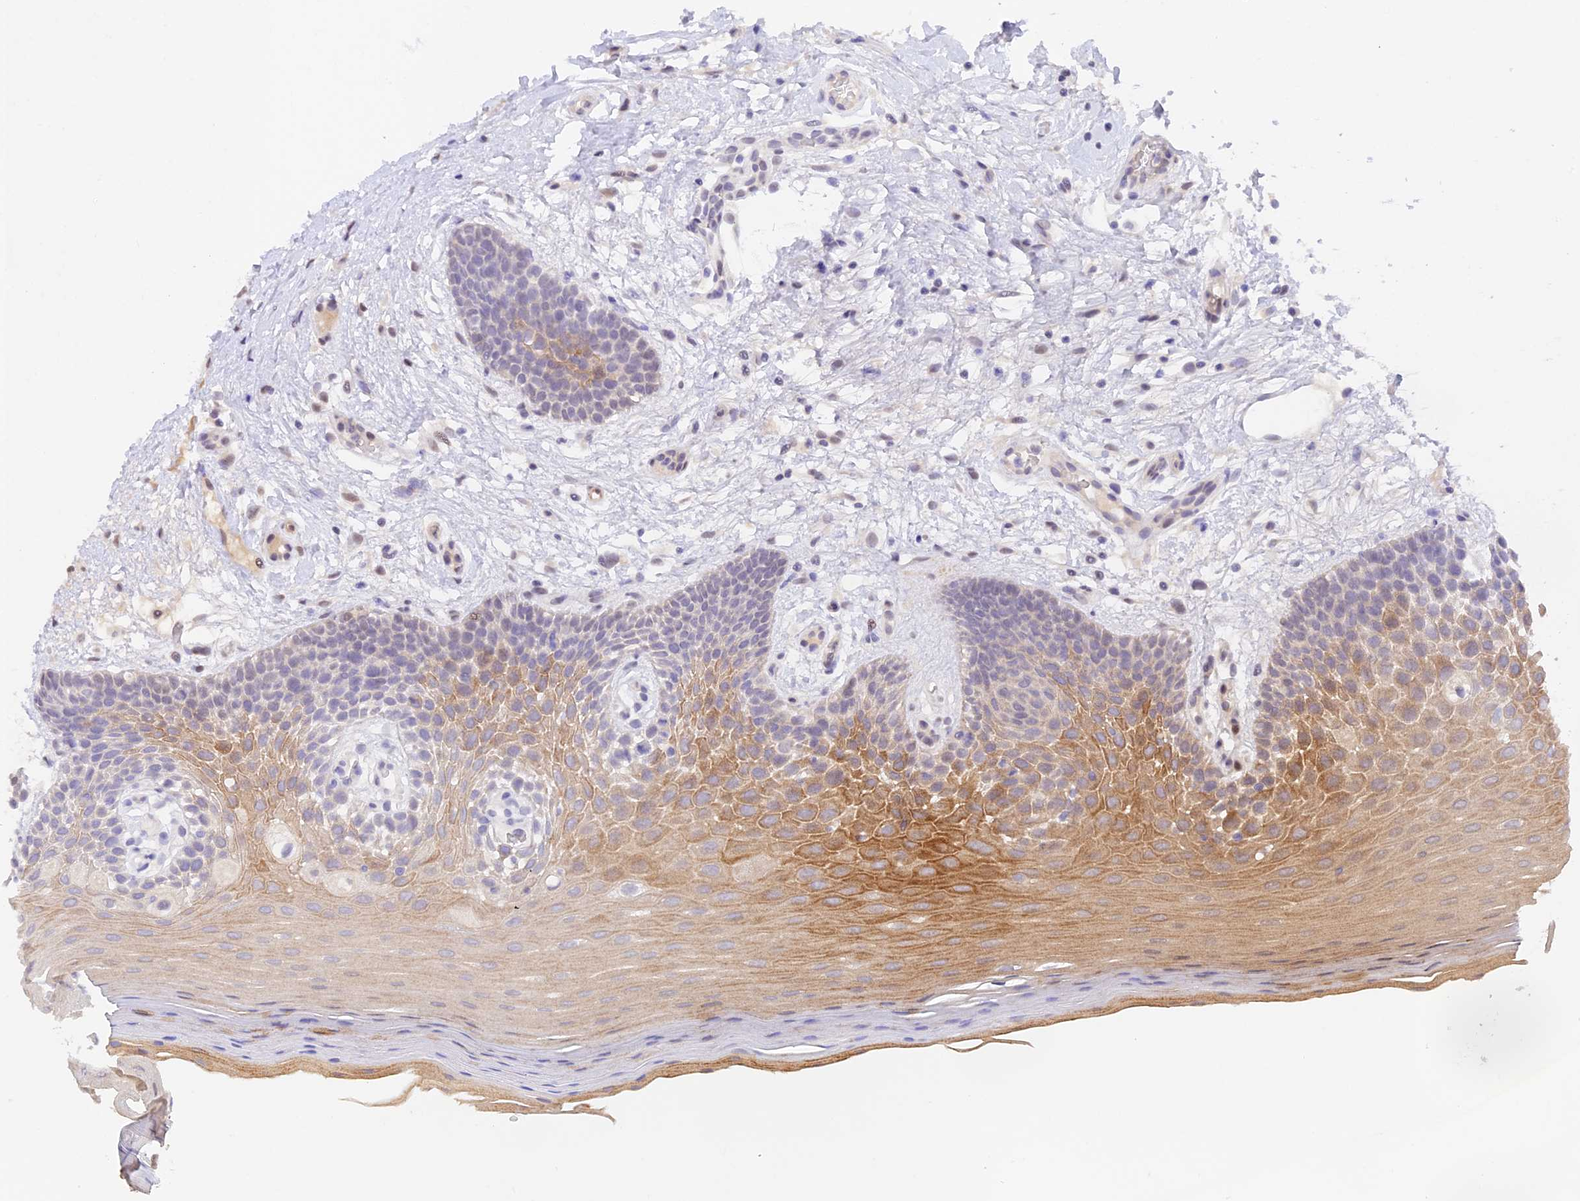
{"staining": {"intensity": "moderate", "quantity": "25%-75%", "location": "cytoplasmic/membranous"}, "tissue": "oral mucosa", "cell_type": "Squamous epithelial cells", "image_type": "normal", "snomed": [{"axis": "morphology", "description": "Normal tissue, NOS"}, {"axis": "topography", "description": "Oral tissue"}, {"axis": "topography", "description": "Tounge, NOS"}], "caption": "Moderate cytoplasmic/membranous positivity is appreciated in about 25%-75% of squamous epithelial cells in unremarkable oral mucosa. Immunohistochemistry stains the protein of interest in brown and the nuclei are stained blue.", "gene": "CAMSAP3", "patient": {"sex": "male", "age": 47}}